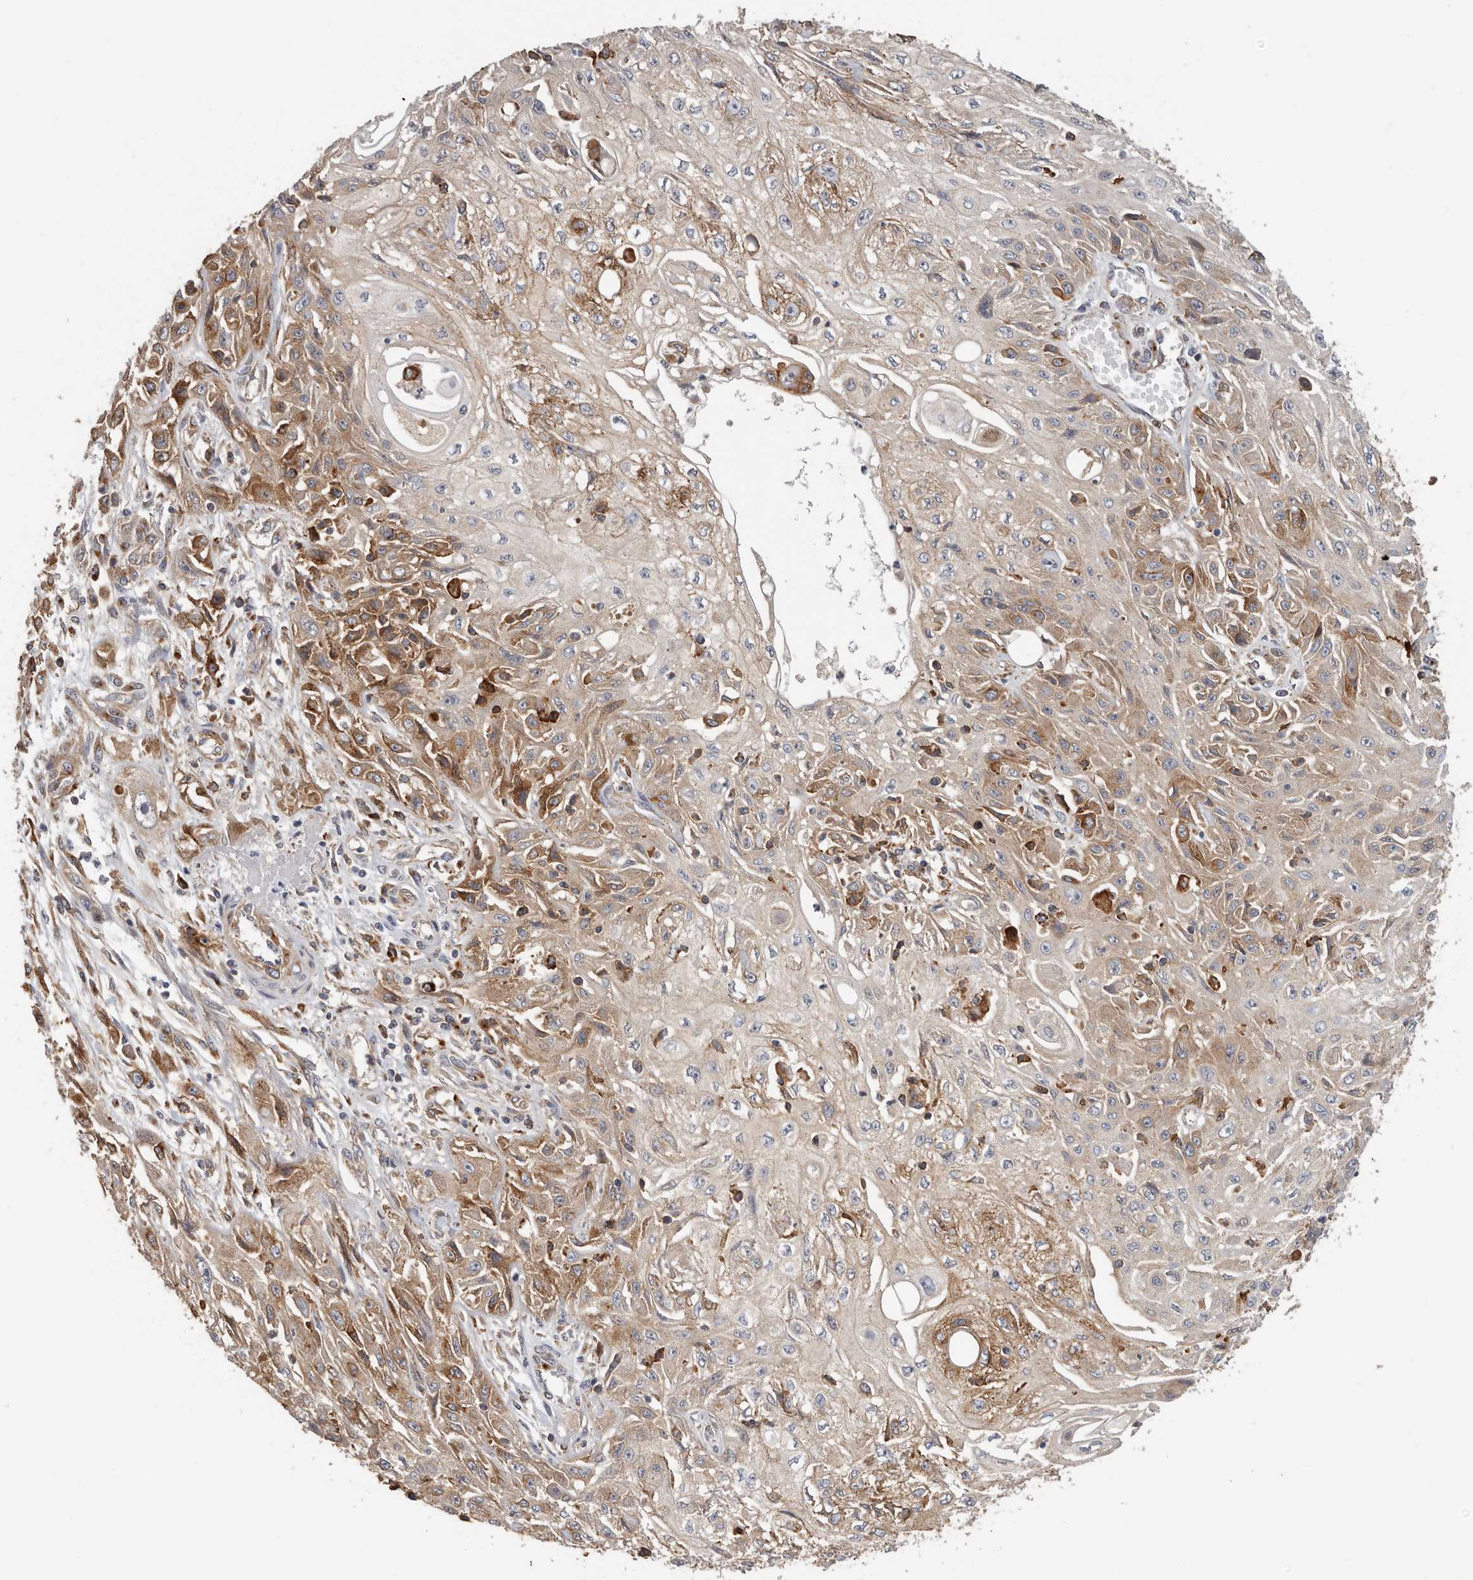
{"staining": {"intensity": "moderate", "quantity": ">75%", "location": "cytoplasmic/membranous"}, "tissue": "skin cancer", "cell_type": "Tumor cells", "image_type": "cancer", "snomed": [{"axis": "morphology", "description": "Squamous cell carcinoma, NOS"}, {"axis": "morphology", "description": "Squamous cell carcinoma, metastatic, NOS"}, {"axis": "topography", "description": "Skin"}, {"axis": "topography", "description": "Lymph node"}], "caption": "Skin metastatic squamous cell carcinoma stained with DAB IHC exhibits medium levels of moderate cytoplasmic/membranous positivity in approximately >75% of tumor cells.", "gene": "TFRC", "patient": {"sex": "male", "age": 75}}